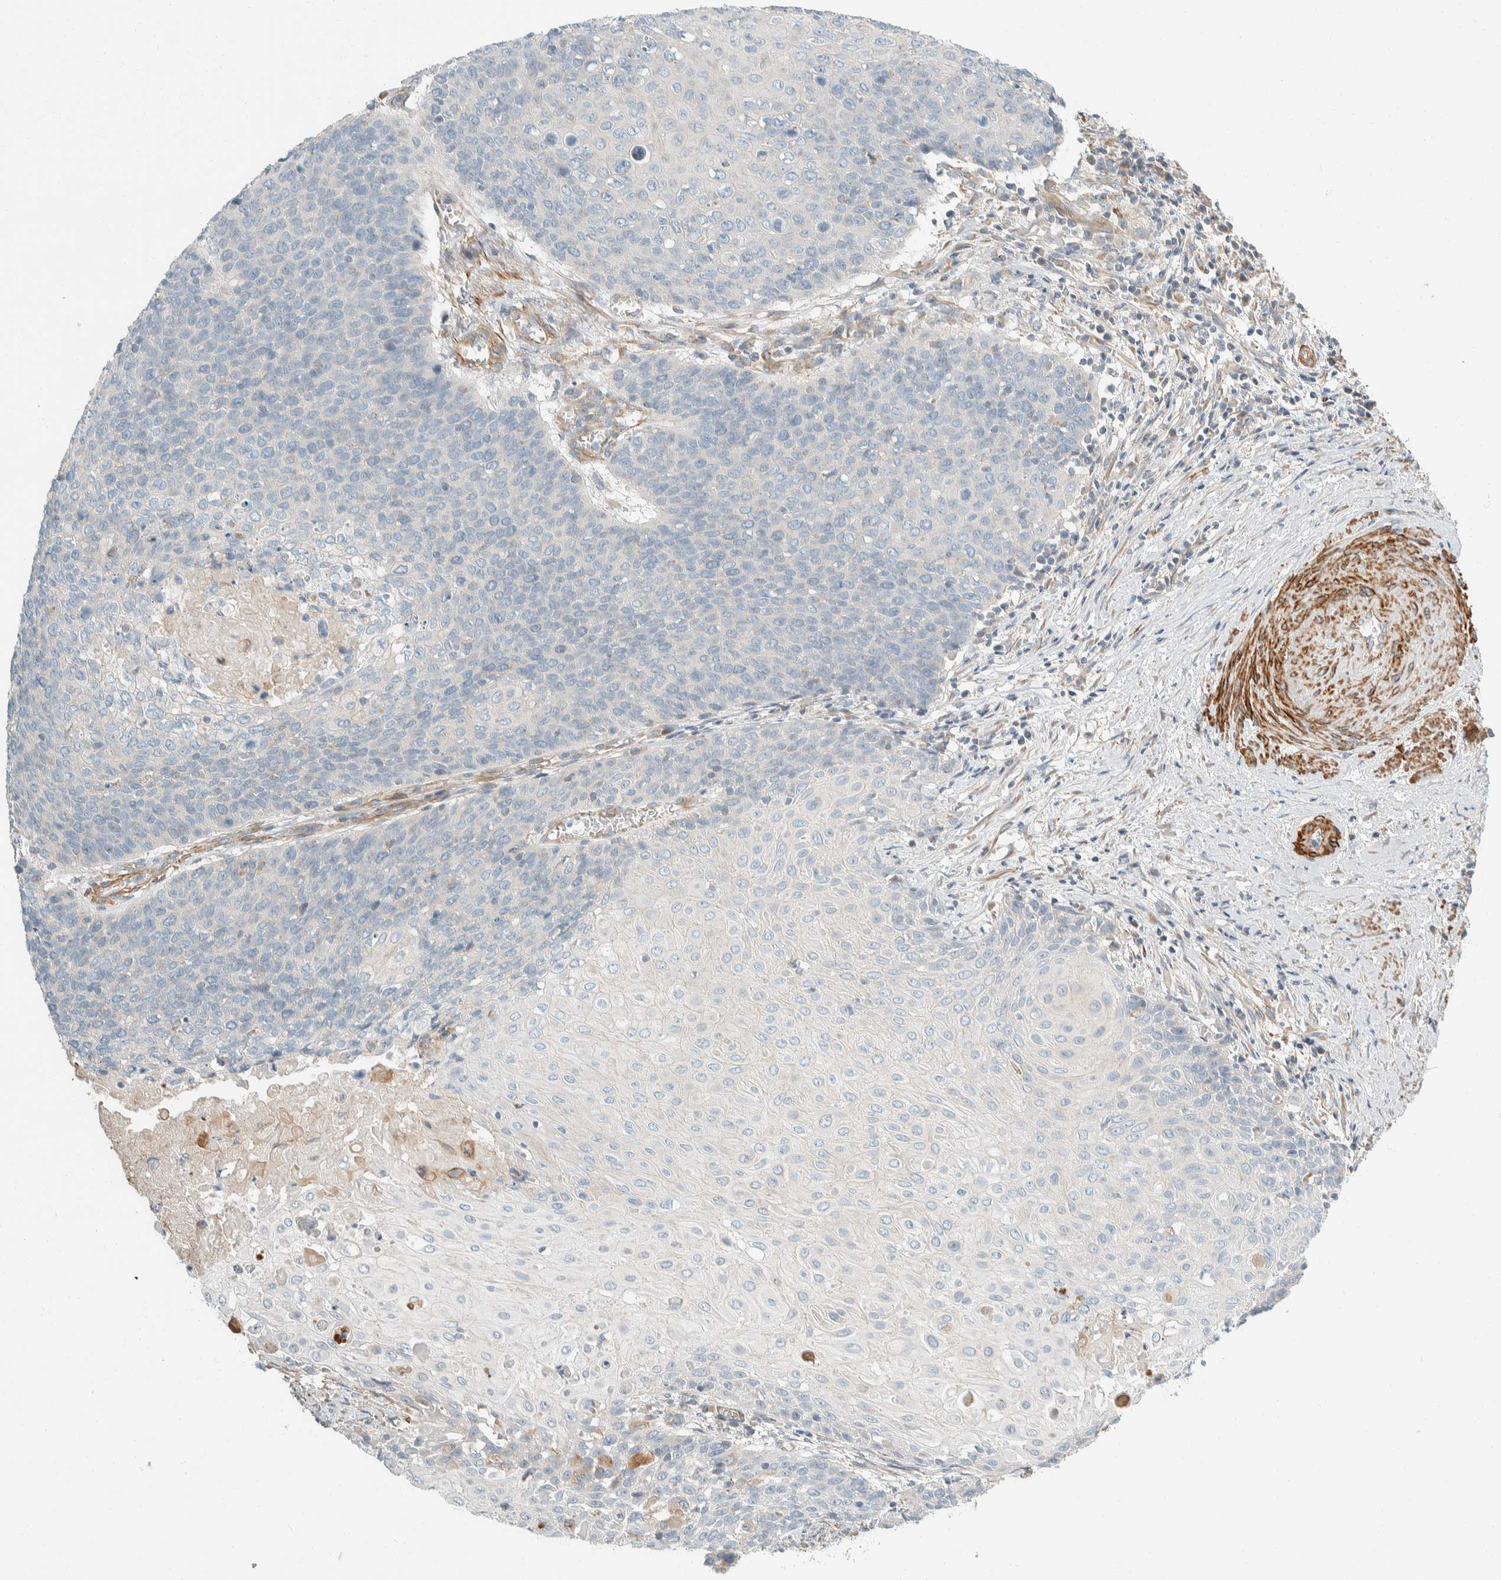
{"staining": {"intensity": "negative", "quantity": "none", "location": "none"}, "tissue": "cervical cancer", "cell_type": "Tumor cells", "image_type": "cancer", "snomed": [{"axis": "morphology", "description": "Squamous cell carcinoma, NOS"}, {"axis": "topography", "description": "Cervix"}], "caption": "The photomicrograph exhibits no significant expression in tumor cells of cervical squamous cell carcinoma.", "gene": "CDR2", "patient": {"sex": "female", "age": 39}}